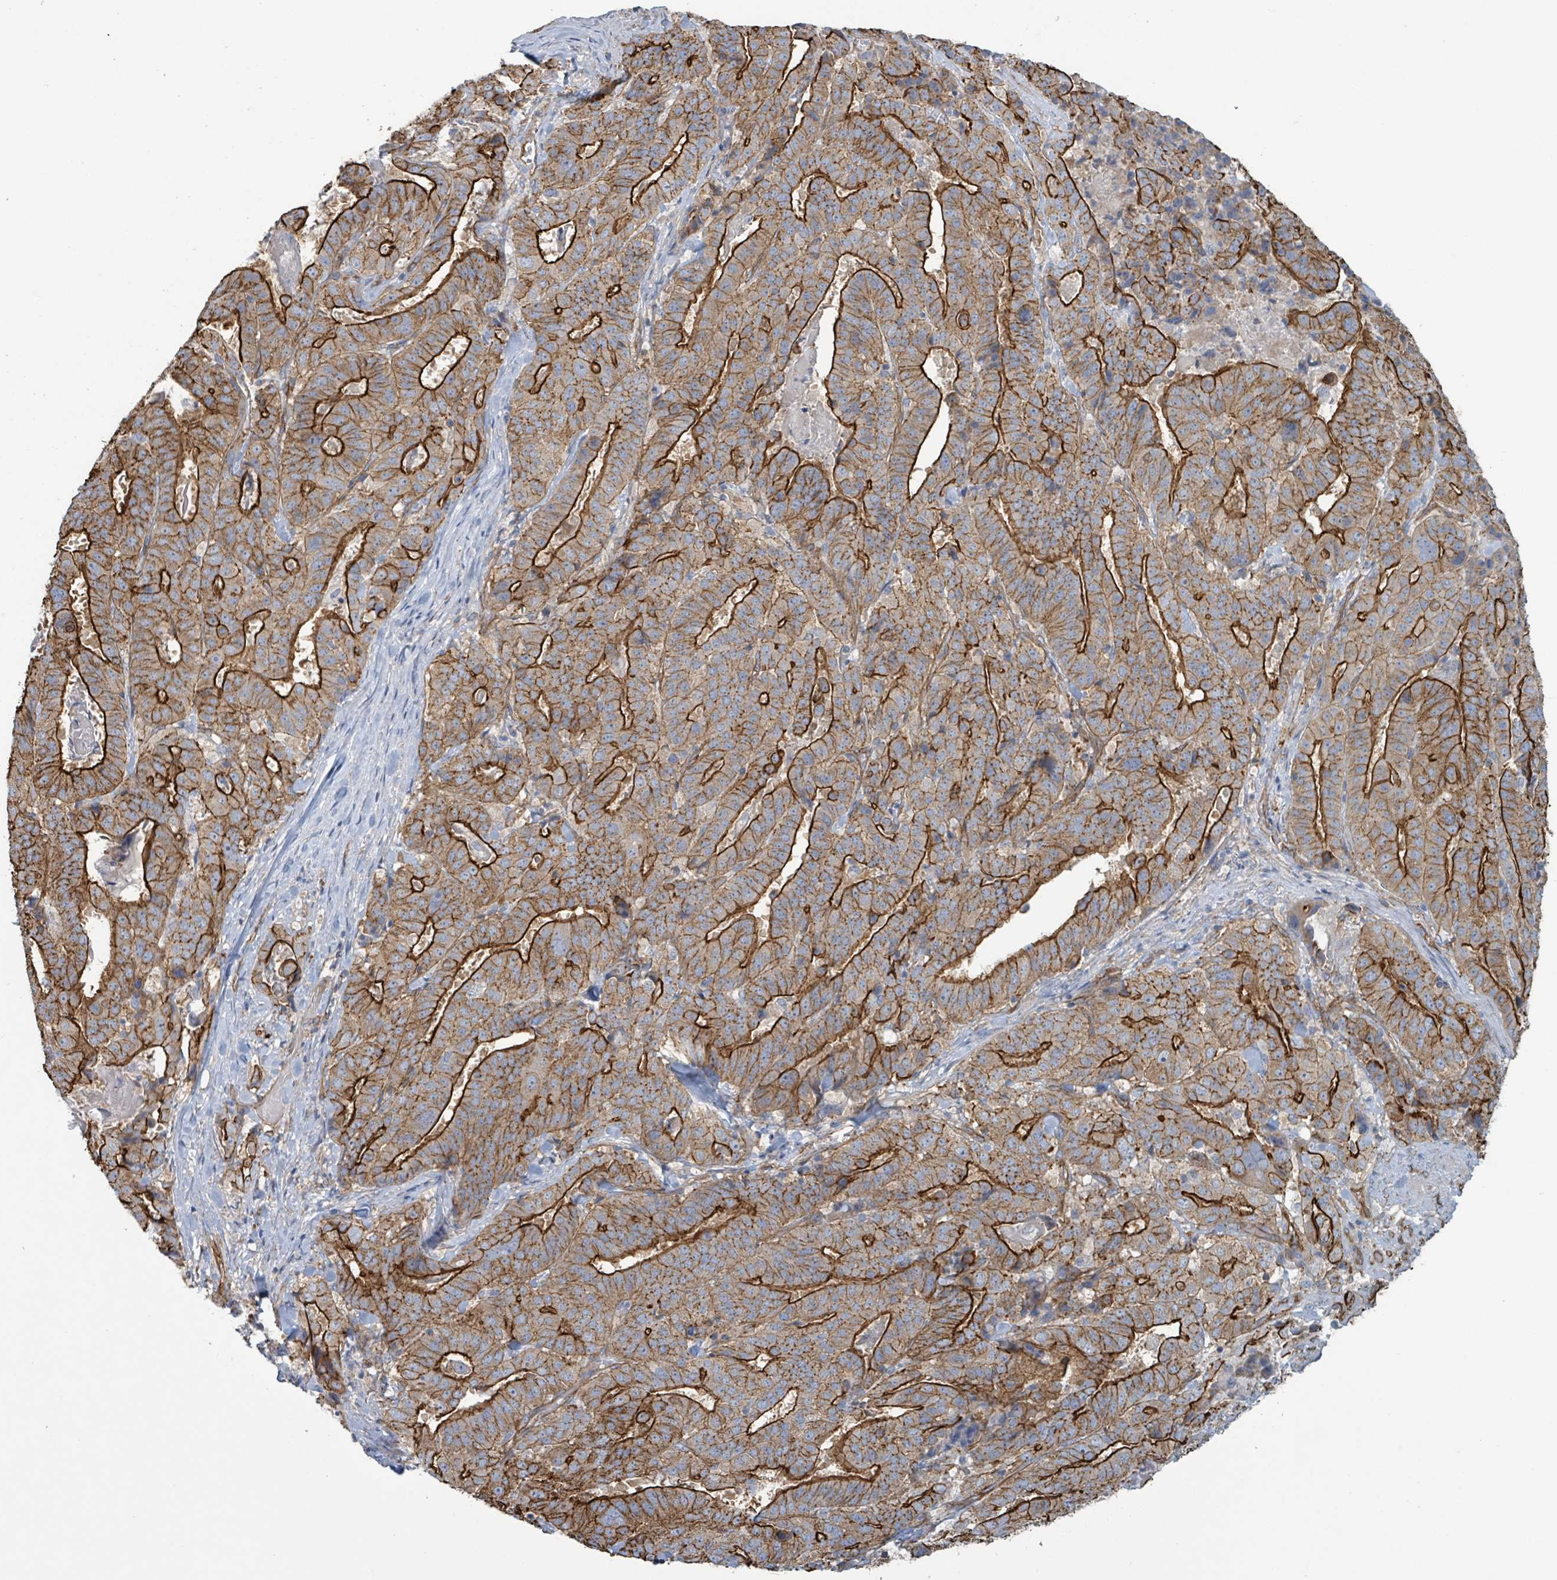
{"staining": {"intensity": "strong", "quantity": ">75%", "location": "cytoplasmic/membranous"}, "tissue": "stomach cancer", "cell_type": "Tumor cells", "image_type": "cancer", "snomed": [{"axis": "morphology", "description": "Adenocarcinoma, NOS"}, {"axis": "topography", "description": "Stomach"}], "caption": "Immunohistochemical staining of human stomach adenocarcinoma shows high levels of strong cytoplasmic/membranous protein expression in approximately >75% of tumor cells. (Brightfield microscopy of DAB IHC at high magnification).", "gene": "LDOC1", "patient": {"sex": "male", "age": 48}}